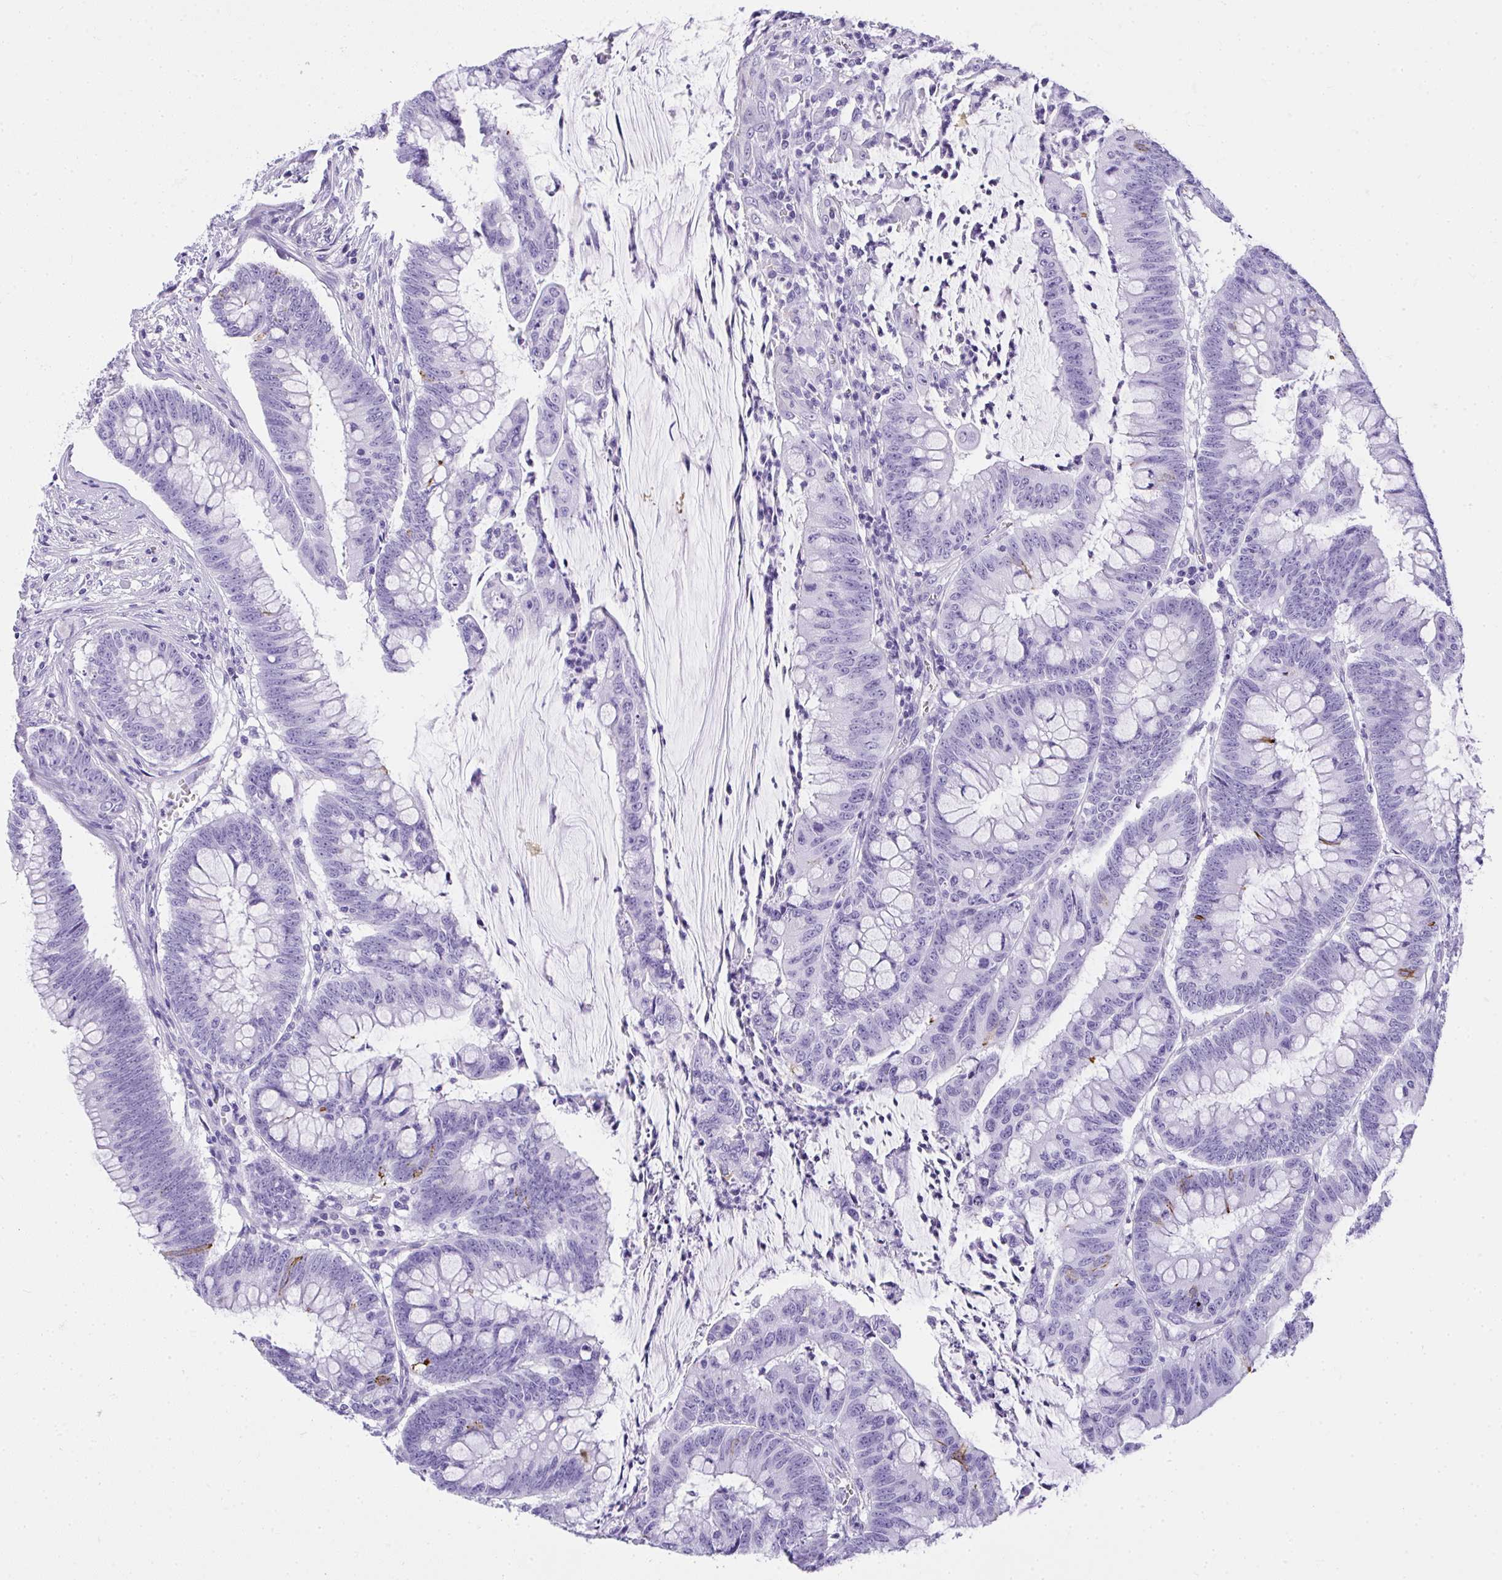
{"staining": {"intensity": "moderate", "quantity": "<25%", "location": "cytoplasmic/membranous"}, "tissue": "colorectal cancer", "cell_type": "Tumor cells", "image_type": "cancer", "snomed": [{"axis": "morphology", "description": "Adenocarcinoma, NOS"}, {"axis": "topography", "description": "Colon"}], "caption": "About <25% of tumor cells in colorectal cancer (adenocarcinoma) show moderate cytoplasmic/membranous protein expression as visualized by brown immunohistochemical staining.", "gene": "AVIL", "patient": {"sex": "male", "age": 62}}